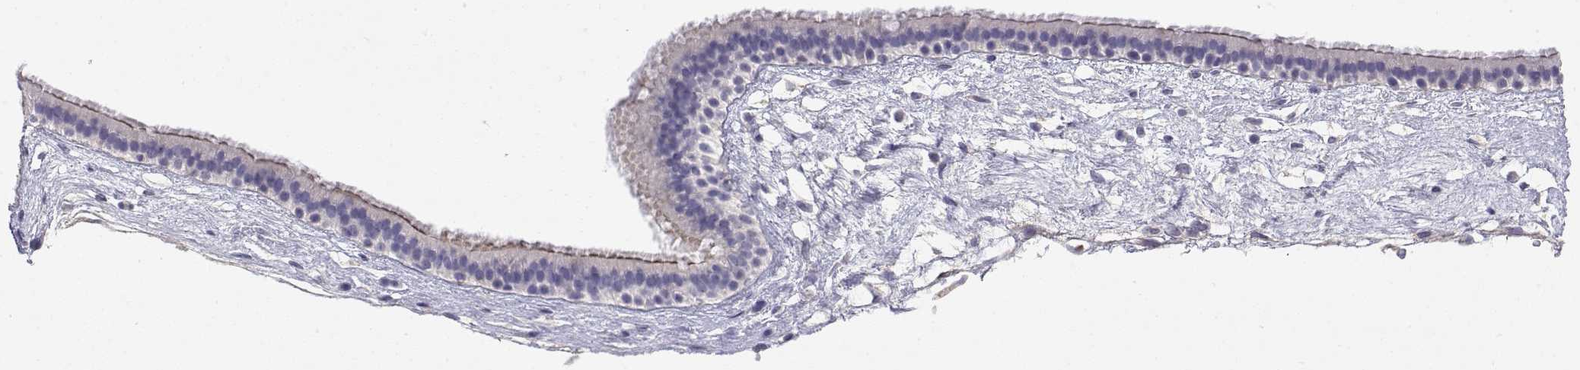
{"staining": {"intensity": "weak", "quantity": "25%-75%", "location": "cytoplasmic/membranous"}, "tissue": "nasopharynx", "cell_type": "Respiratory epithelial cells", "image_type": "normal", "snomed": [{"axis": "morphology", "description": "Normal tissue, NOS"}, {"axis": "topography", "description": "Nasopharynx"}], "caption": "A low amount of weak cytoplasmic/membranous positivity is identified in approximately 25%-75% of respiratory epithelial cells in unremarkable nasopharynx. The staining is performed using DAB (3,3'-diaminobenzidine) brown chromogen to label protein expression. The nuclei are counter-stained blue using hematoxylin.", "gene": "GGACT", "patient": {"sex": "male", "age": 24}}